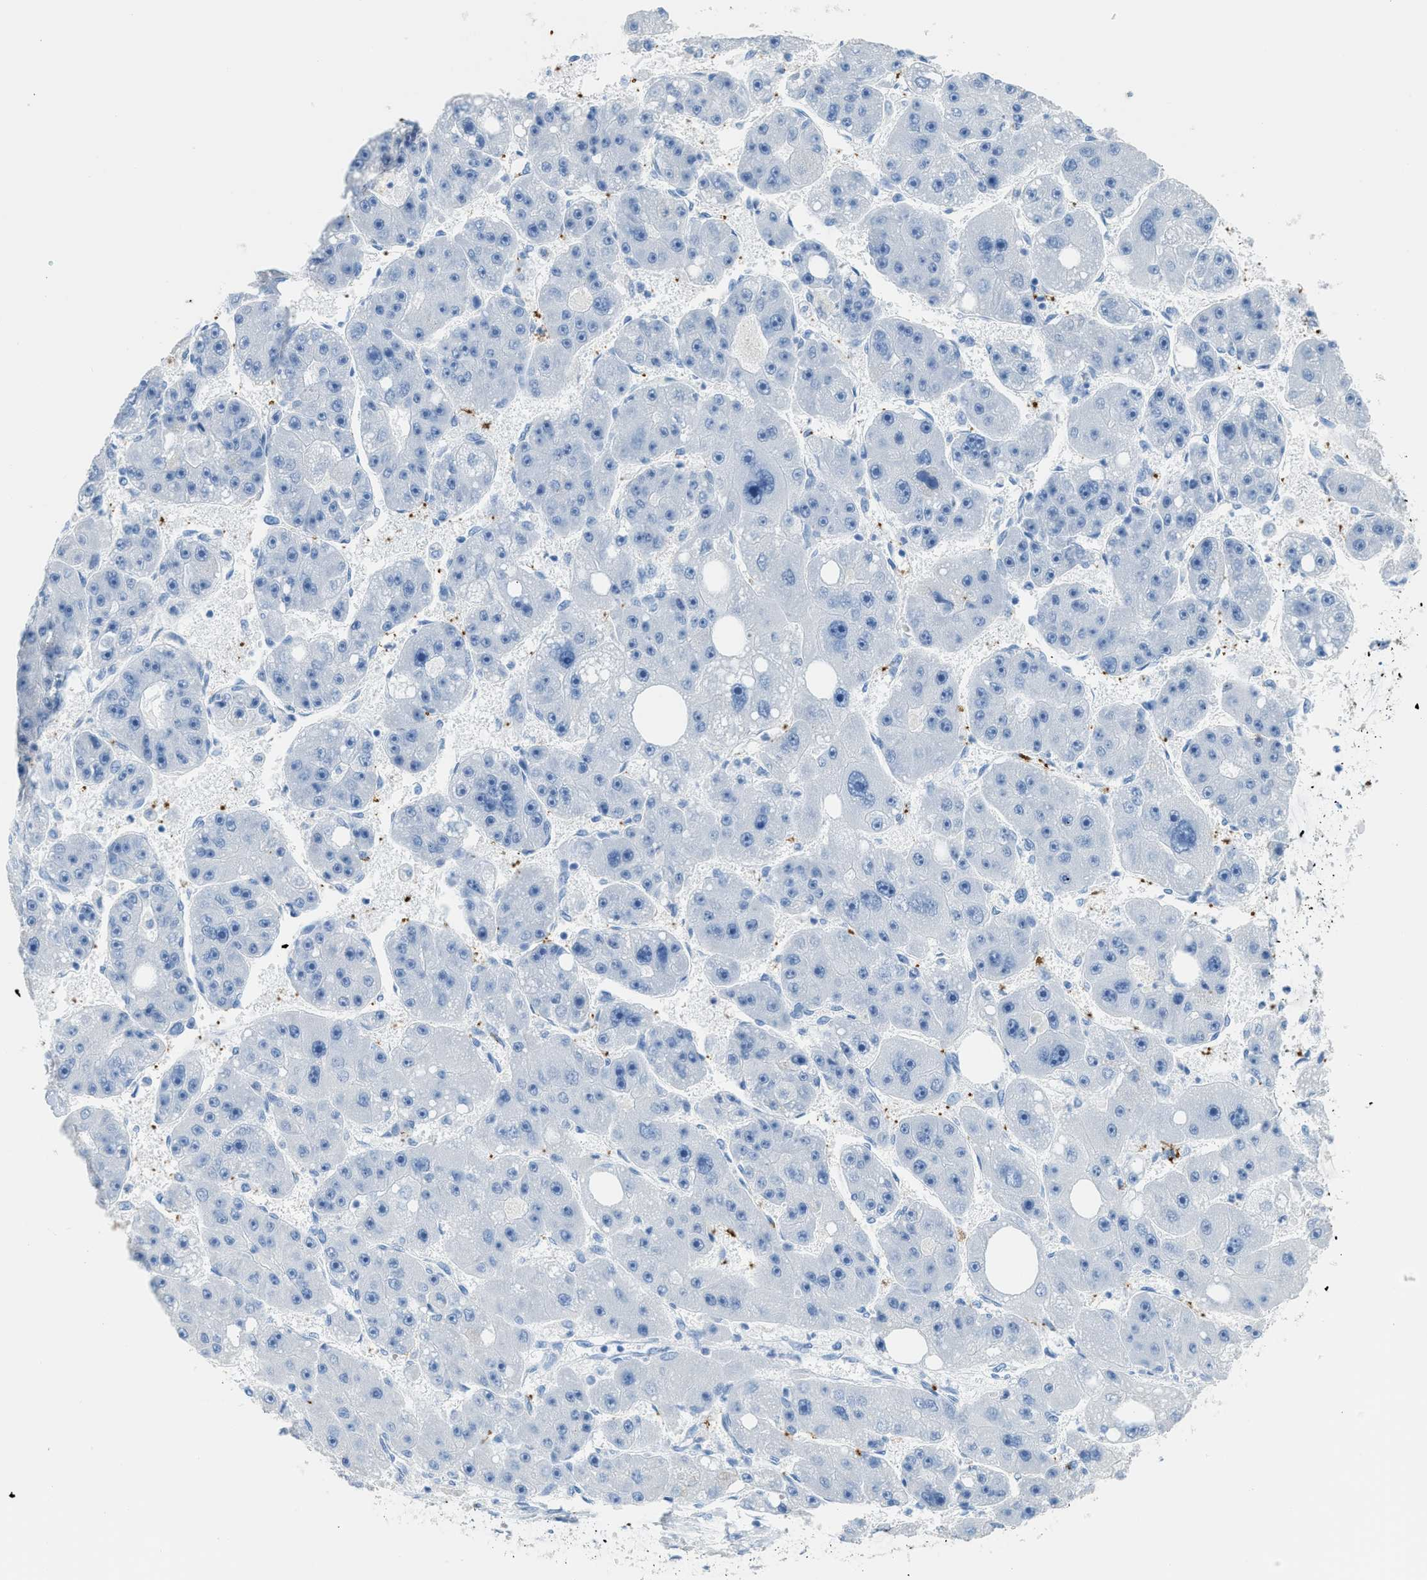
{"staining": {"intensity": "negative", "quantity": "none", "location": "none"}, "tissue": "liver cancer", "cell_type": "Tumor cells", "image_type": "cancer", "snomed": [{"axis": "morphology", "description": "Carcinoma, Hepatocellular, NOS"}, {"axis": "topography", "description": "Liver"}], "caption": "Immunohistochemistry (IHC) of human liver cancer demonstrates no positivity in tumor cells. (DAB (3,3'-diaminobenzidine) immunohistochemistry (IHC), high magnification).", "gene": "FAIM2", "patient": {"sex": "female", "age": 61}}